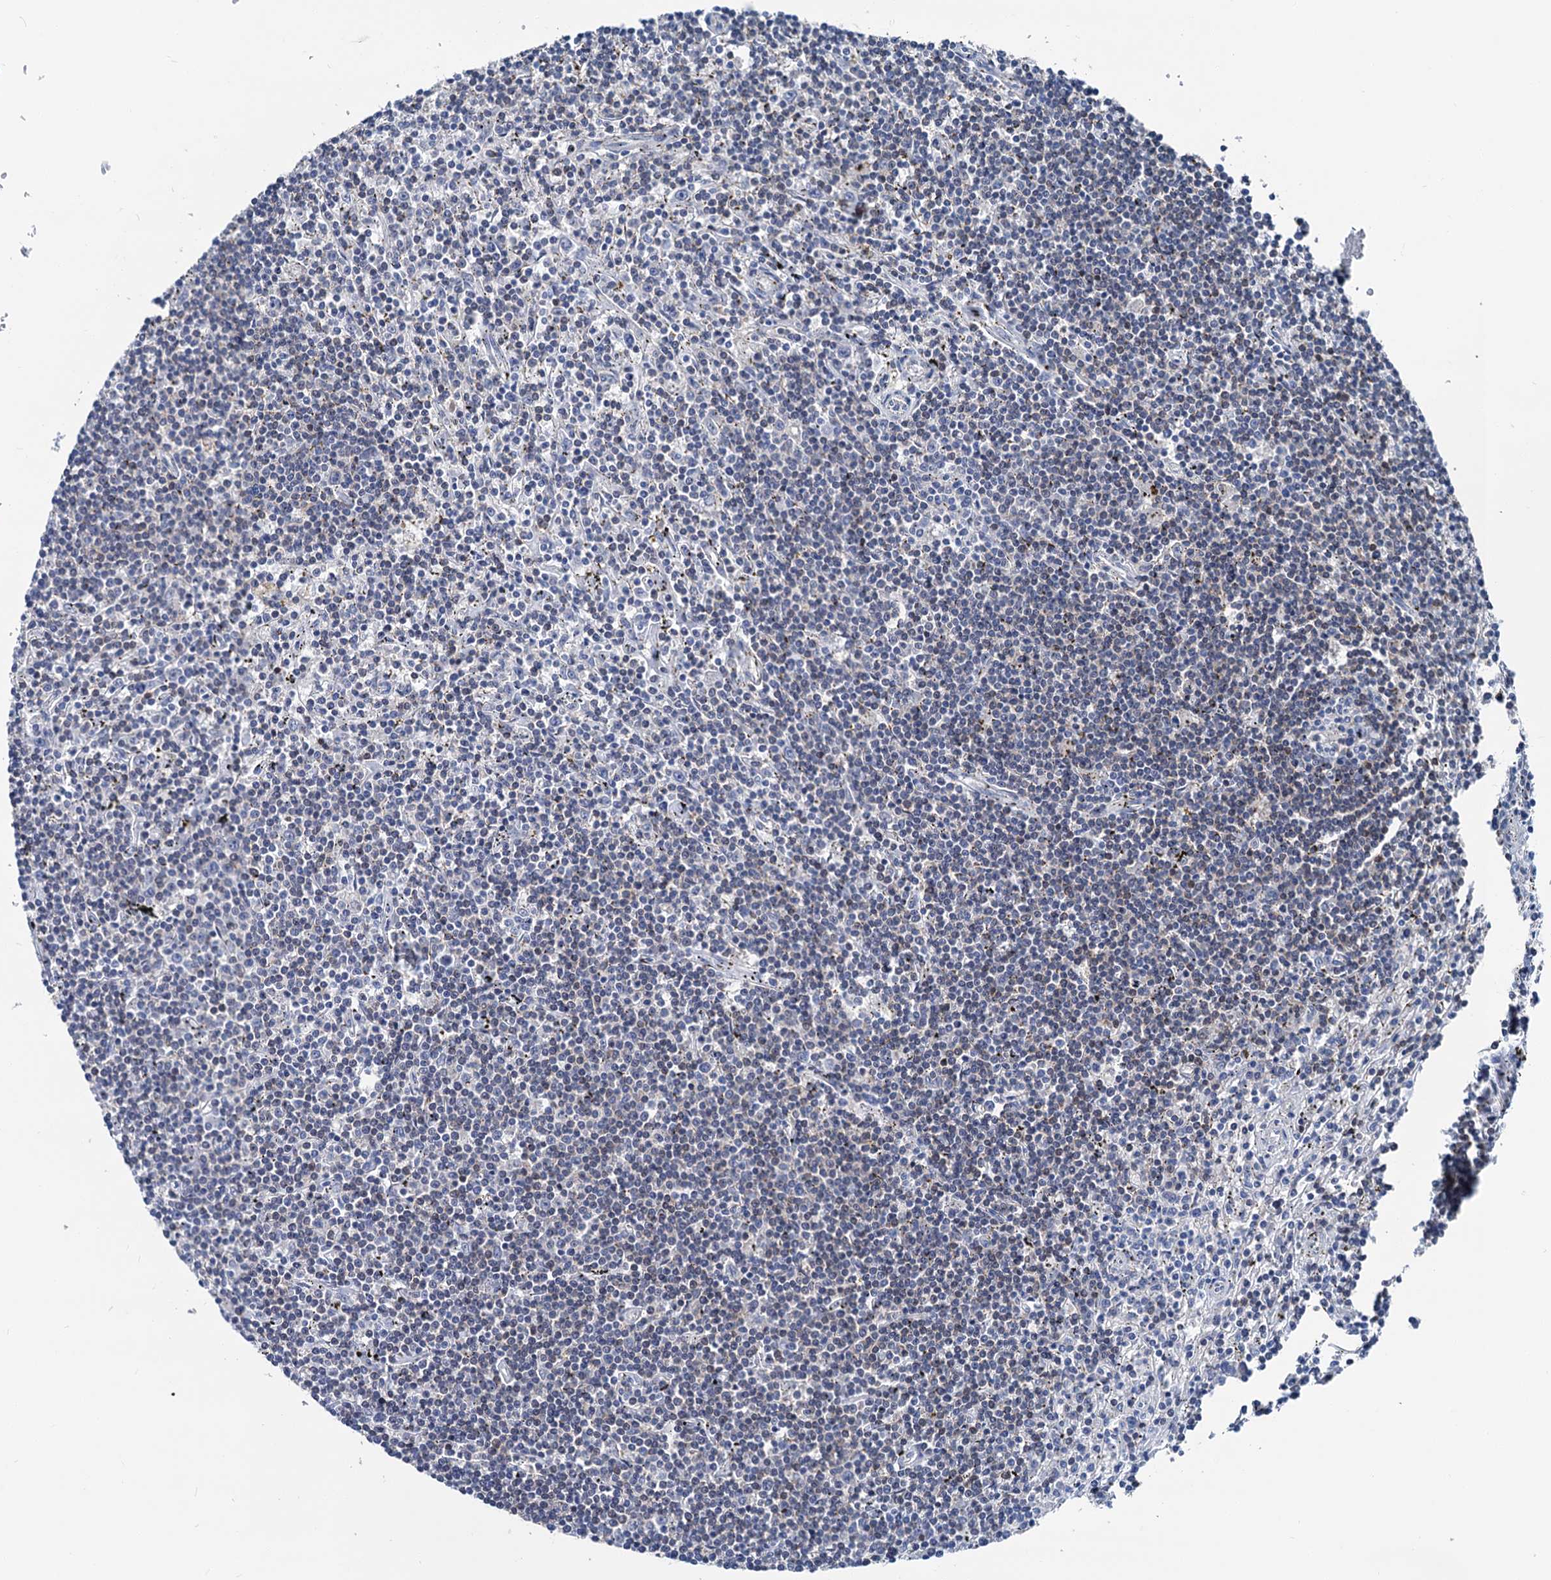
{"staining": {"intensity": "negative", "quantity": "none", "location": "none"}, "tissue": "lymphoma", "cell_type": "Tumor cells", "image_type": "cancer", "snomed": [{"axis": "morphology", "description": "Malignant lymphoma, non-Hodgkin's type, Low grade"}, {"axis": "topography", "description": "Spleen"}], "caption": "A photomicrograph of low-grade malignant lymphoma, non-Hodgkin's type stained for a protein demonstrates no brown staining in tumor cells.", "gene": "GLO1", "patient": {"sex": "male", "age": 76}}